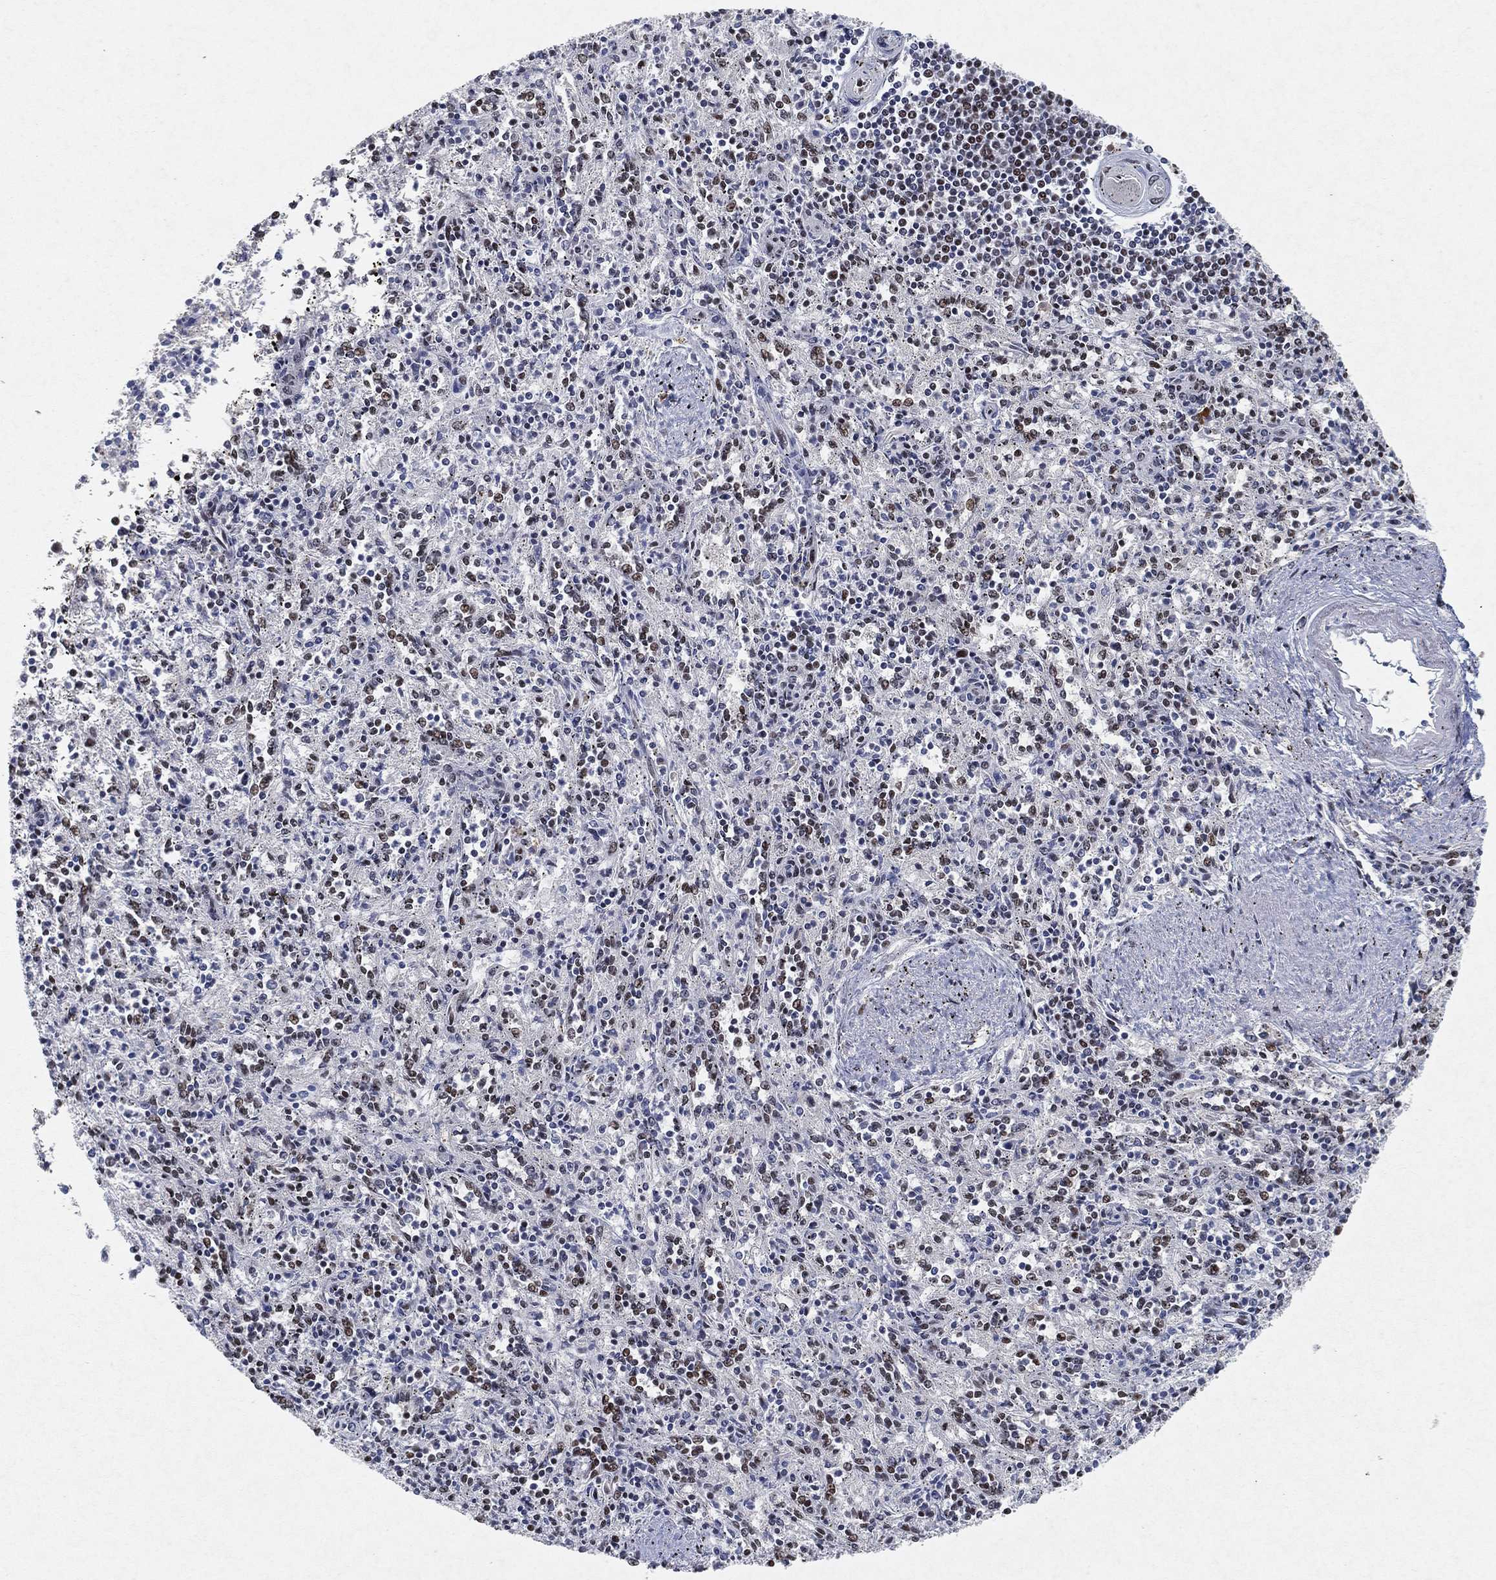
{"staining": {"intensity": "moderate", "quantity": "<25%", "location": "nuclear"}, "tissue": "spleen", "cell_type": "Cells in red pulp", "image_type": "normal", "snomed": [{"axis": "morphology", "description": "Normal tissue, NOS"}, {"axis": "topography", "description": "Spleen"}], "caption": "Spleen stained for a protein (brown) displays moderate nuclear positive positivity in approximately <25% of cells in red pulp.", "gene": "DDX27", "patient": {"sex": "male", "age": 69}}